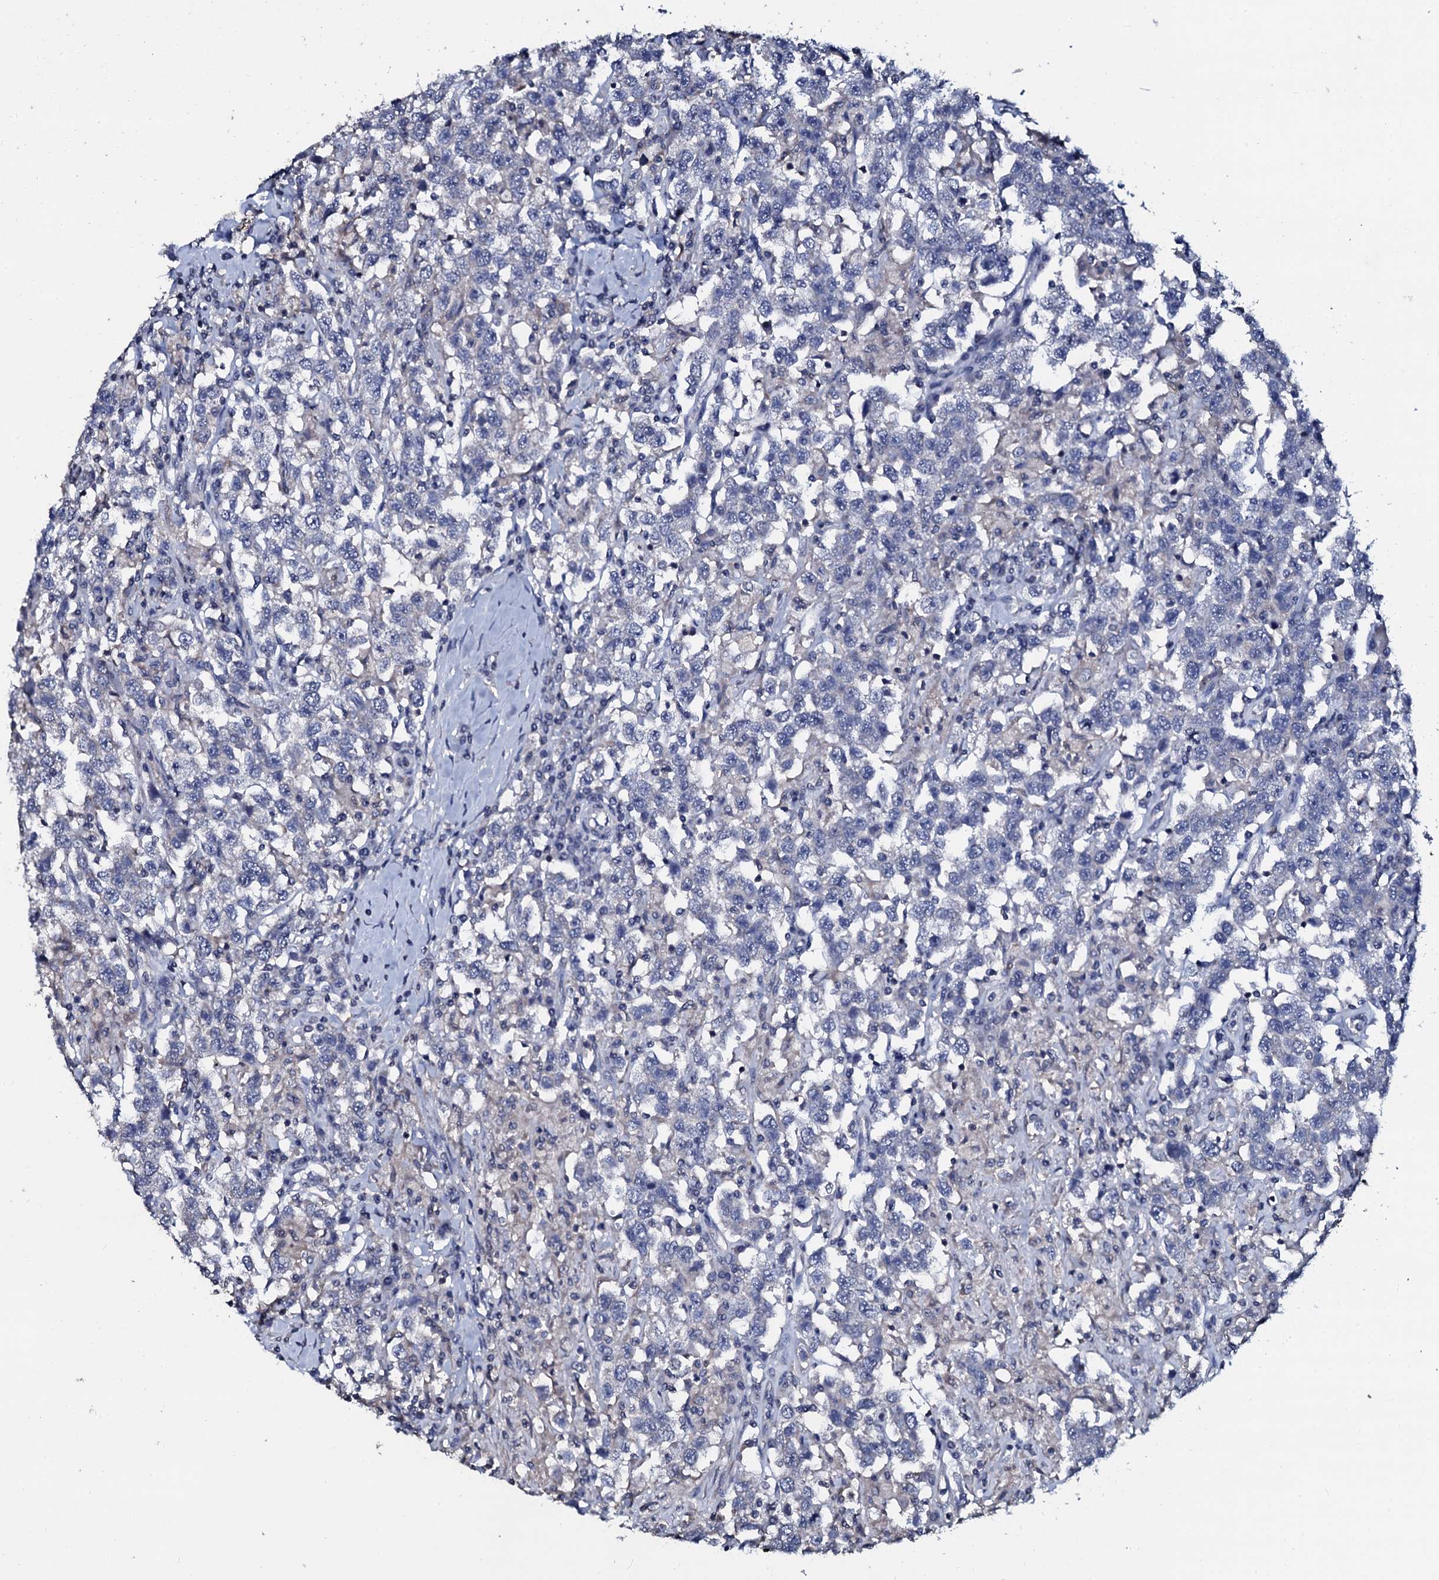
{"staining": {"intensity": "negative", "quantity": "none", "location": "none"}, "tissue": "testis cancer", "cell_type": "Tumor cells", "image_type": "cancer", "snomed": [{"axis": "morphology", "description": "Seminoma, NOS"}, {"axis": "topography", "description": "Testis"}], "caption": "Testis cancer was stained to show a protein in brown. There is no significant expression in tumor cells.", "gene": "SLC37A4", "patient": {"sex": "male", "age": 41}}